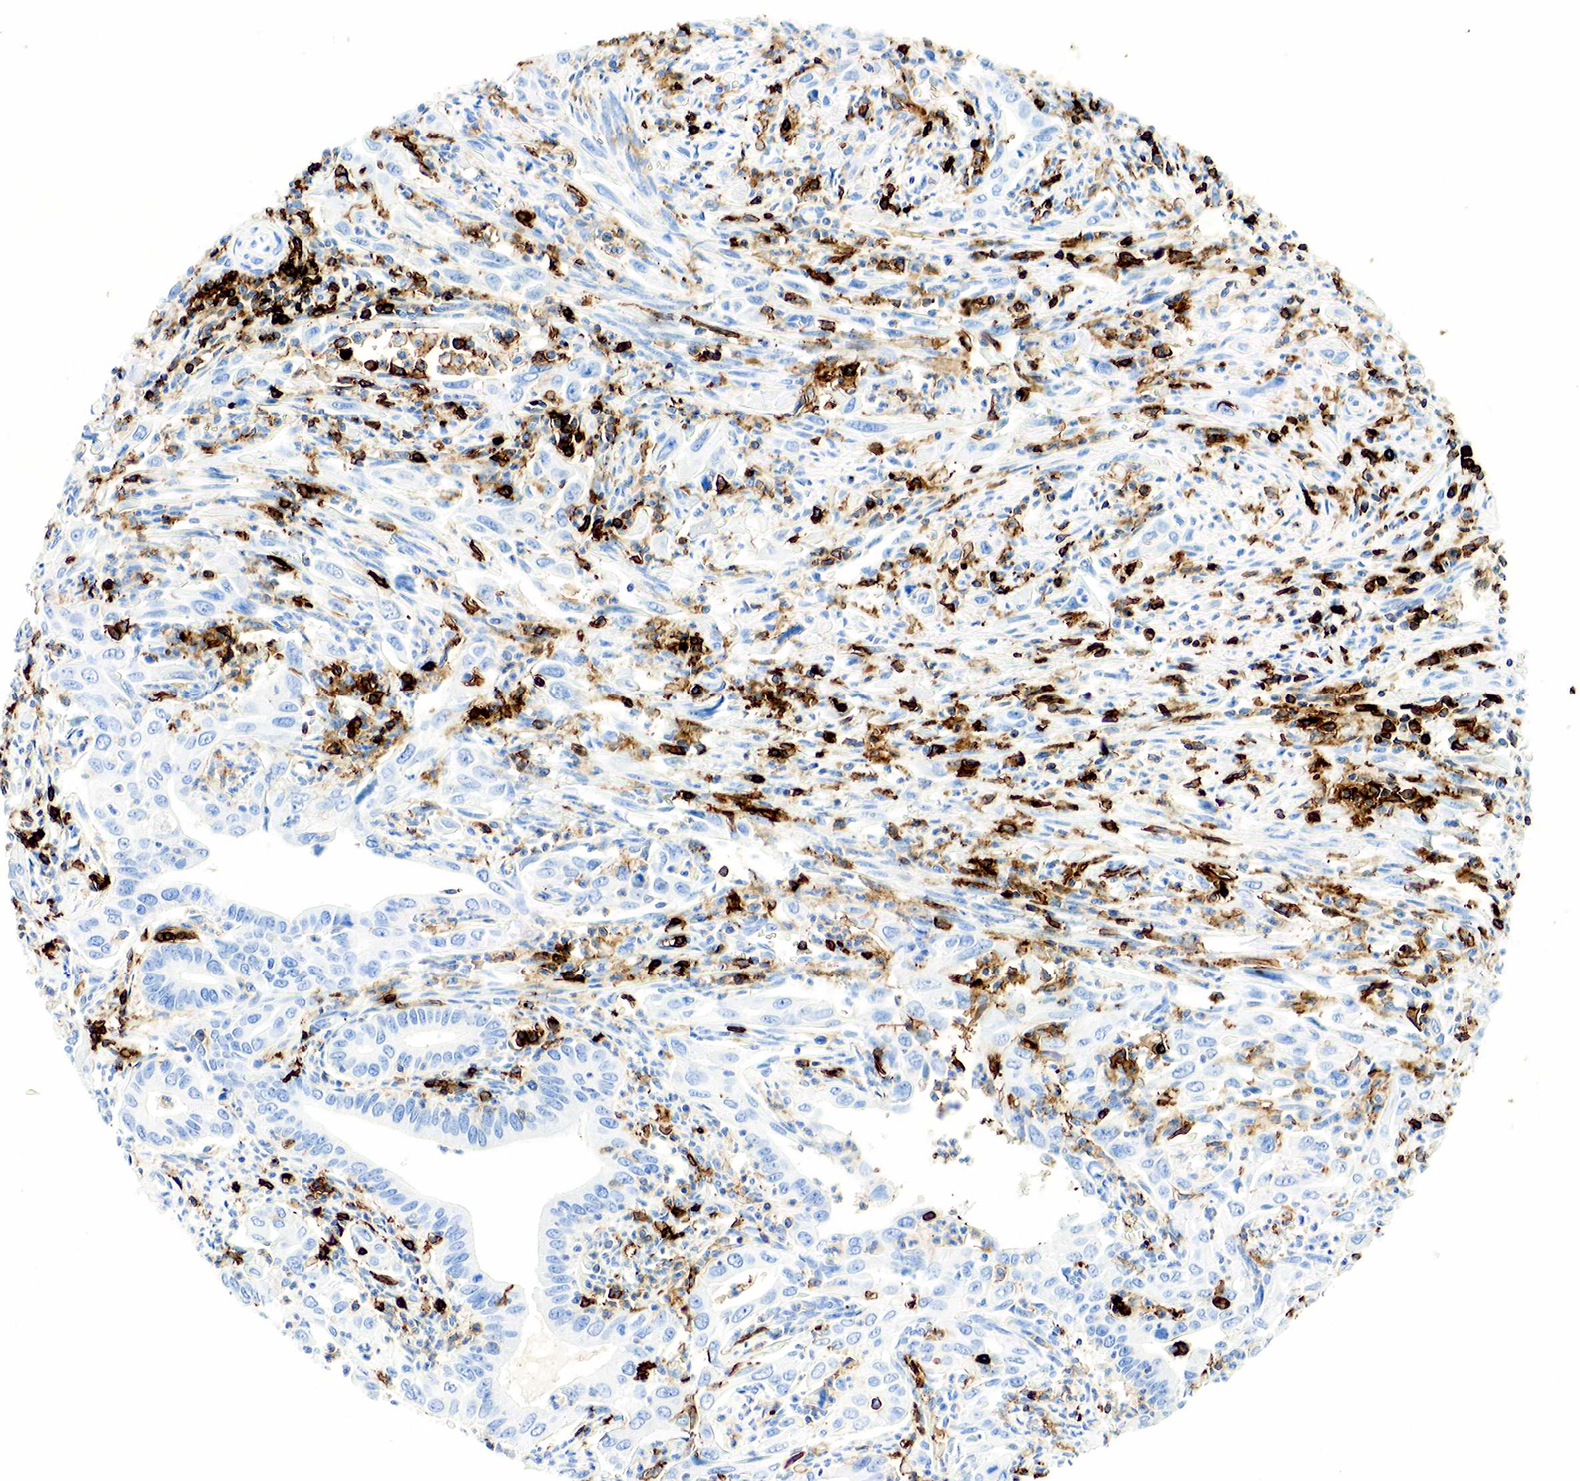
{"staining": {"intensity": "negative", "quantity": "none", "location": "none"}, "tissue": "cervical cancer", "cell_type": "Tumor cells", "image_type": "cancer", "snomed": [{"axis": "morphology", "description": "Normal tissue, NOS"}, {"axis": "morphology", "description": "Adenocarcinoma, NOS"}, {"axis": "topography", "description": "Cervix"}], "caption": "This is a image of immunohistochemistry (IHC) staining of cervical adenocarcinoma, which shows no expression in tumor cells. (DAB (3,3'-diaminobenzidine) immunohistochemistry (IHC) visualized using brightfield microscopy, high magnification).", "gene": "PTPRC", "patient": {"sex": "female", "age": 34}}